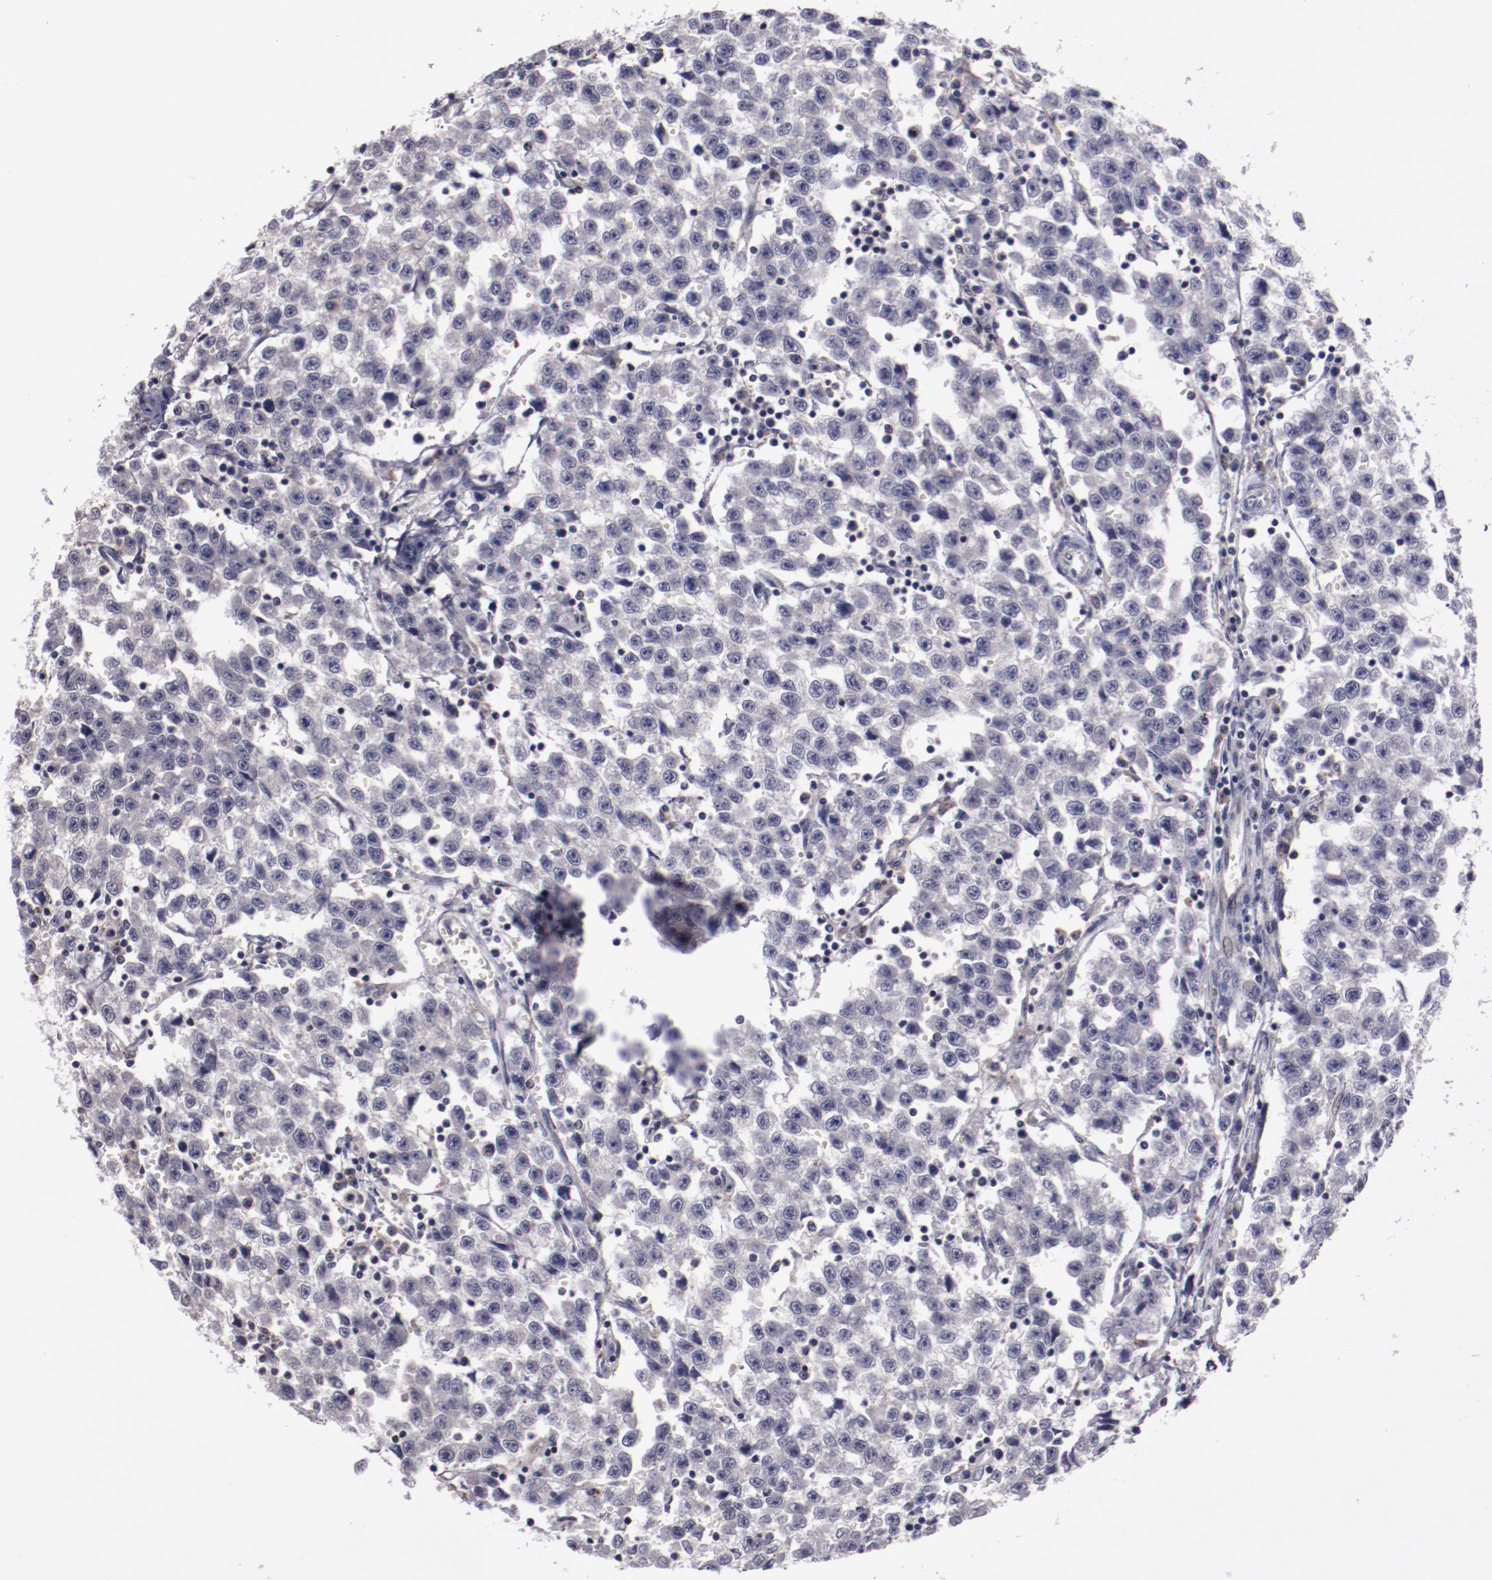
{"staining": {"intensity": "negative", "quantity": "none", "location": "none"}, "tissue": "testis cancer", "cell_type": "Tumor cells", "image_type": "cancer", "snomed": [{"axis": "morphology", "description": "Seminoma, NOS"}, {"axis": "topography", "description": "Testis"}], "caption": "Testis cancer was stained to show a protein in brown. There is no significant positivity in tumor cells.", "gene": "NRXN3", "patient": {"sex": "male", "age": 35}}